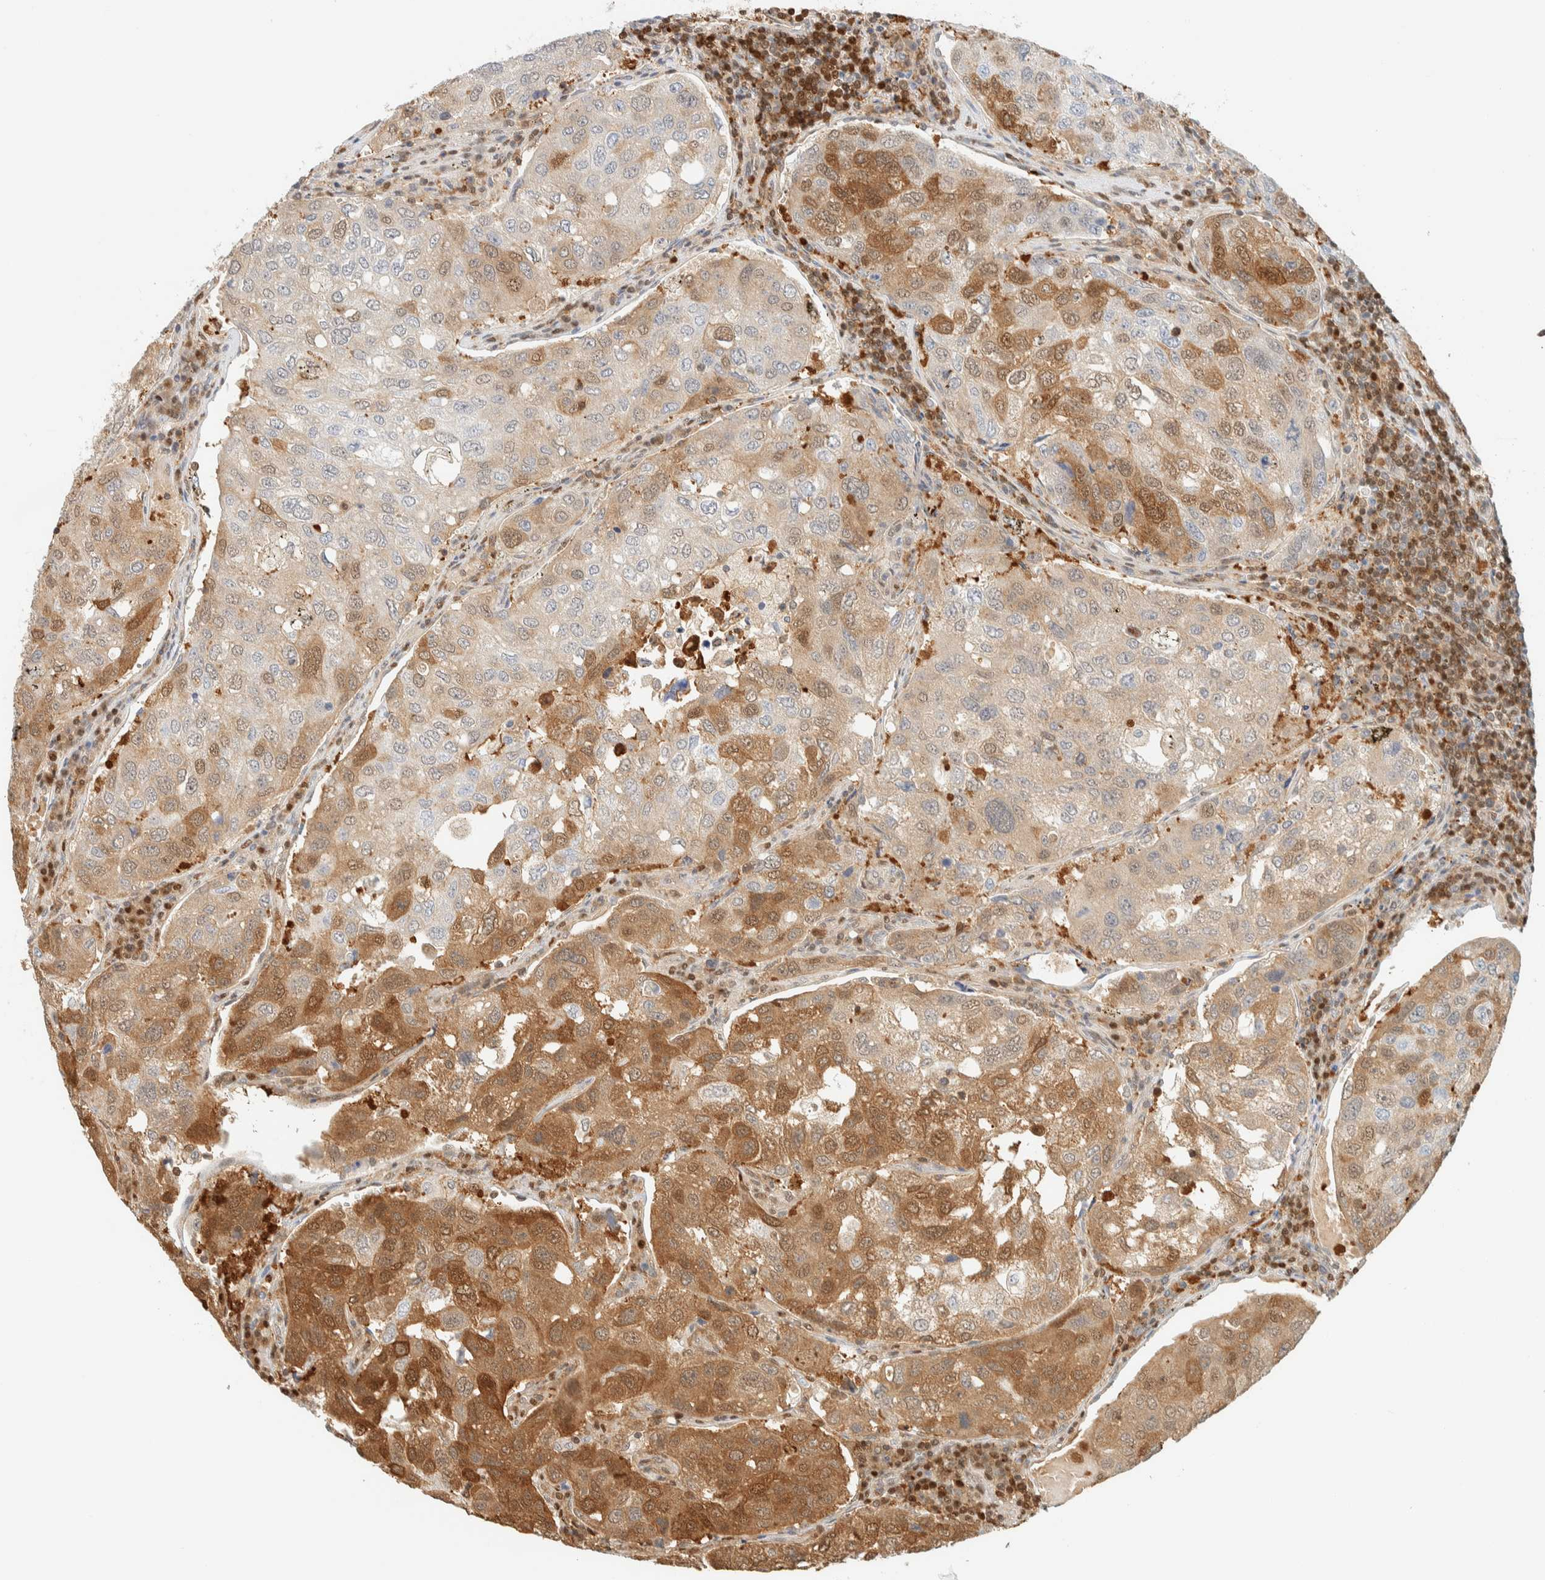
{"staining": {"intensity": "strong", "quantity": "<25%", "location": "cytoplasmic/membranous"}, "tissue": "urothelial cancer", "cell_type": "Tumor cells", "image_type": "cancer", "snomed": [{"axis": "morphology", "description": "Urothelial carcinoma, High grade"}, {"axis": "topography", "description": "Lymph node"}, {"axis": "topography", "description": "Urinary bladder"}], "caption": "This photomicrograph shows IHC staining of human high-grade urothelial carcinoma, with medium strong cytoplasmic/membranous positivity in about <25% of tumor cells.", "gene": "ZBTB37", "patient": {"sex": "male", "age": 51}}